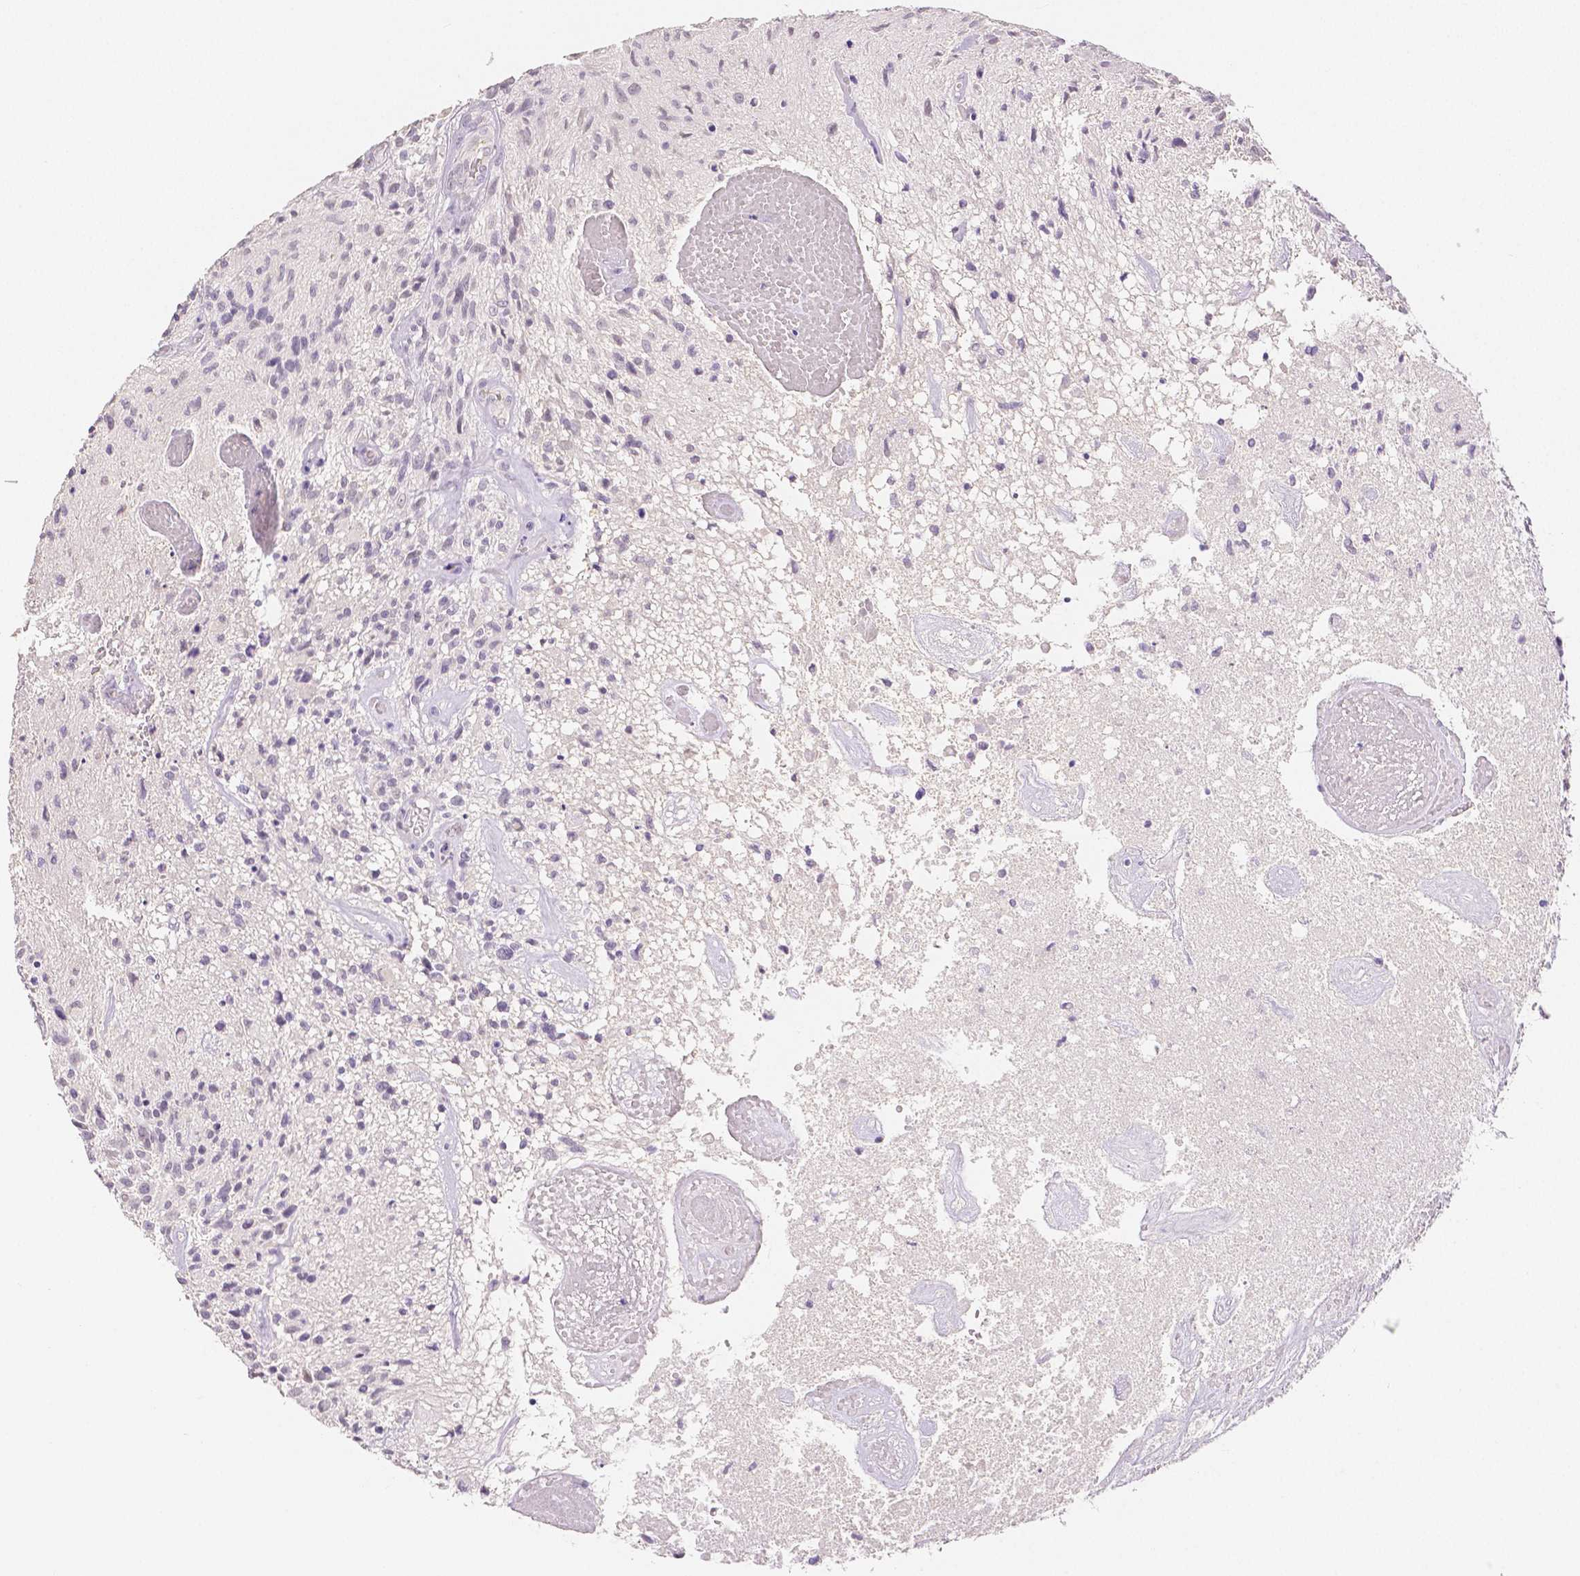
{"staining": {"intensity": "negative", "quantity": "none", "location": "none"}, "tissue": "glioma", "cell_type": "Tumor cells", "image_type": "cancer", "snomed": [{"axis": "morphology", "description": "Glioma, malignant, High grade"}, {"axis": "topography", "description": "Brain"}], "caption": "High power microscopy image of an IHC micrograph of glioma, revealing no significant expression in tumor cells. (Stains: DAB (3,3'-diaminobenzidine) immunohistochemistry (IHC) with hematoxylin counter stain, Microscopy: brightfield microscopy at high magnification).", "gene": "OCLN", "patient": {"sex": "male", "age": 75}}